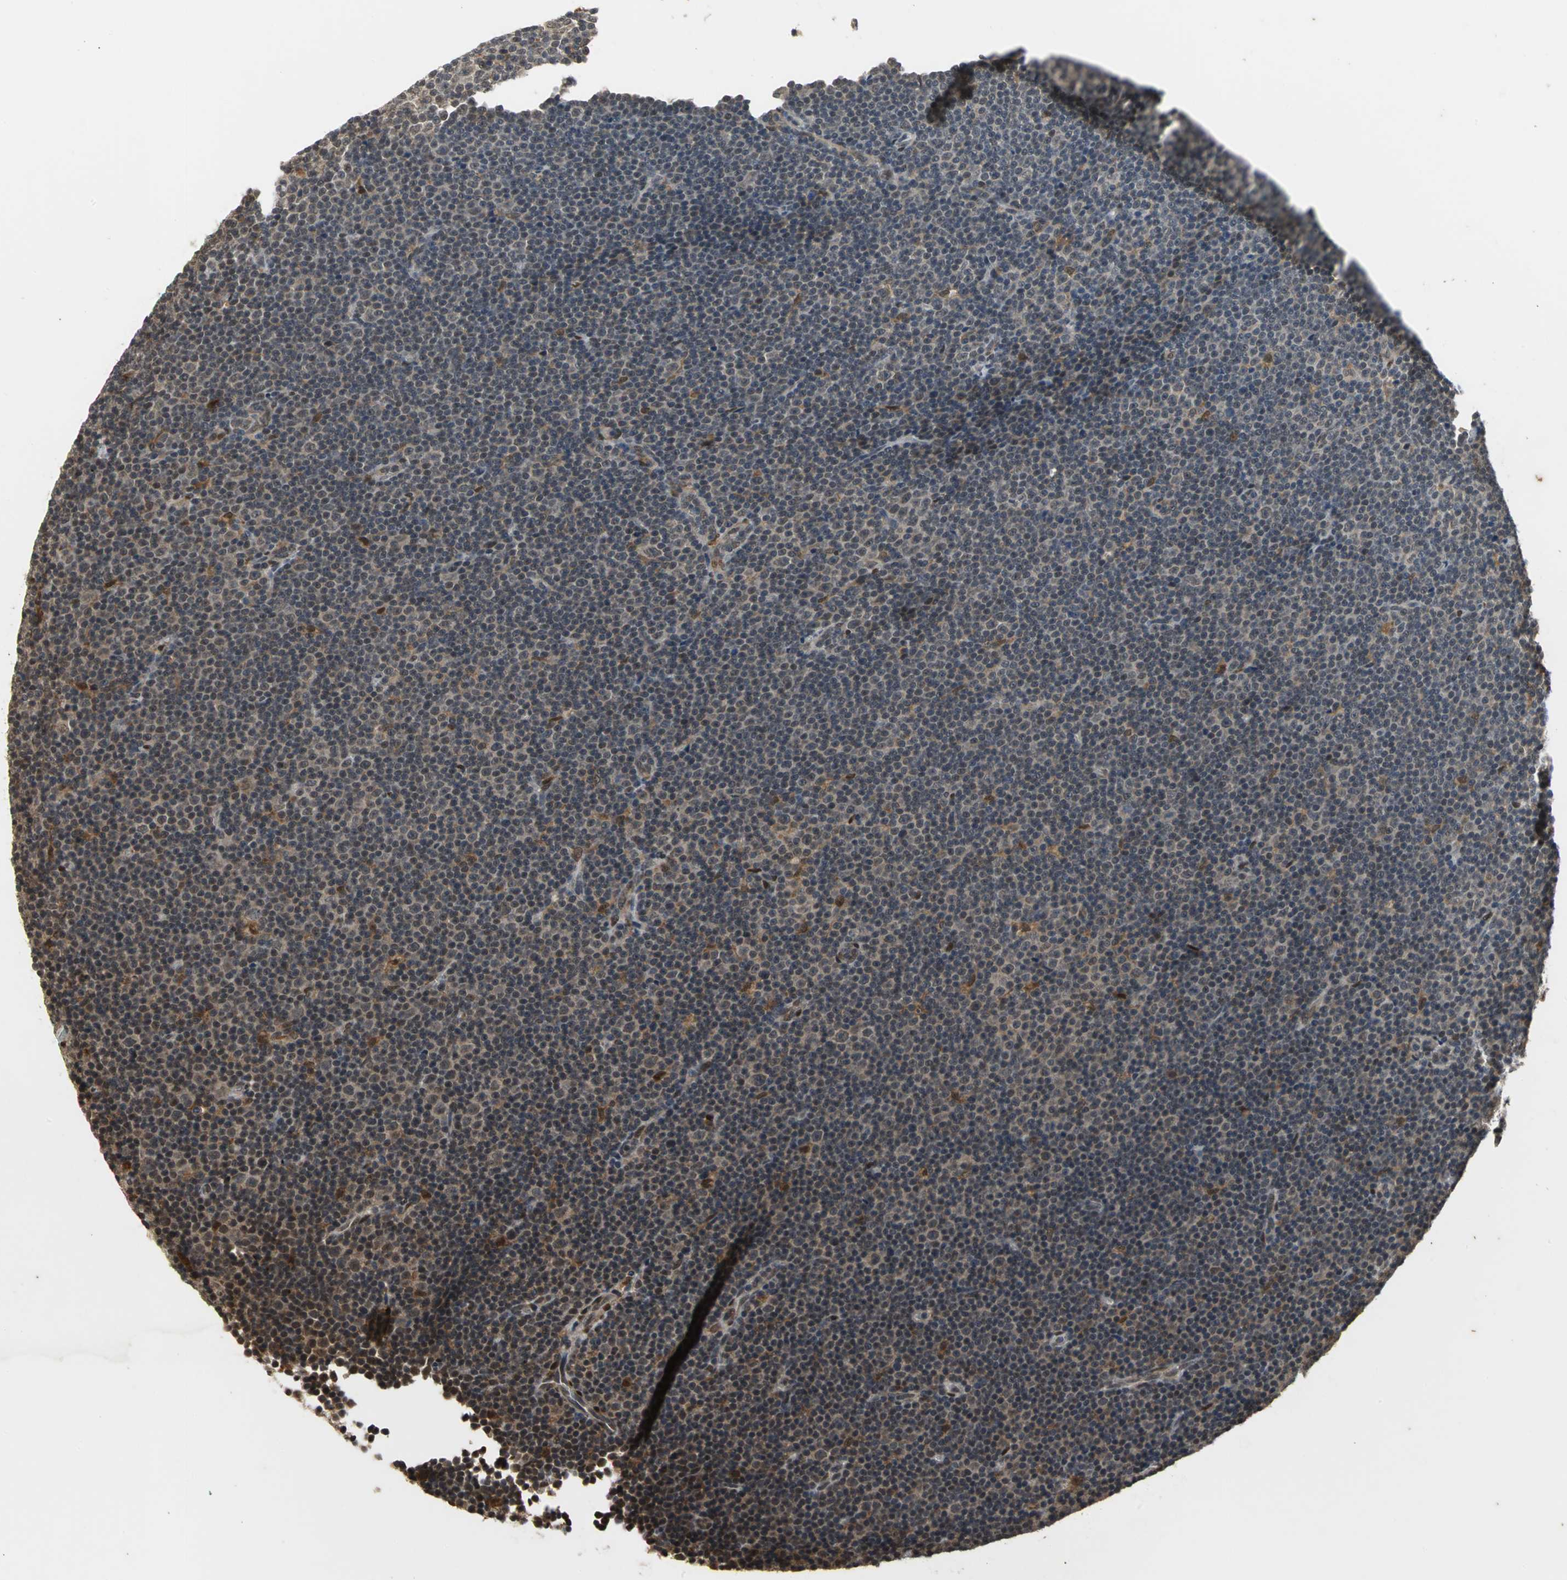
{"staining": {"intensity": "weak", "quantity": "25%-75%", "location": "cytoplasmic/membranous"}, "tissue": "lymphoma", "cell_type": "Tumor cells", "image_type": "cancer", "snomed": [{"axis": "morphology", "description": "Malignant lymphoma, non-Hodgkin's type, Low grade"}, {"axis": "topography", "description": "Lymph node"}], "caption": "Lymphoma stained with a brown dye exhibits weak cytoplasmic/membranous positive staining in about 25%-75% of tumor cells.", "gene": "NOTCH3", "patient": {"sex": "female", "age": 67}}